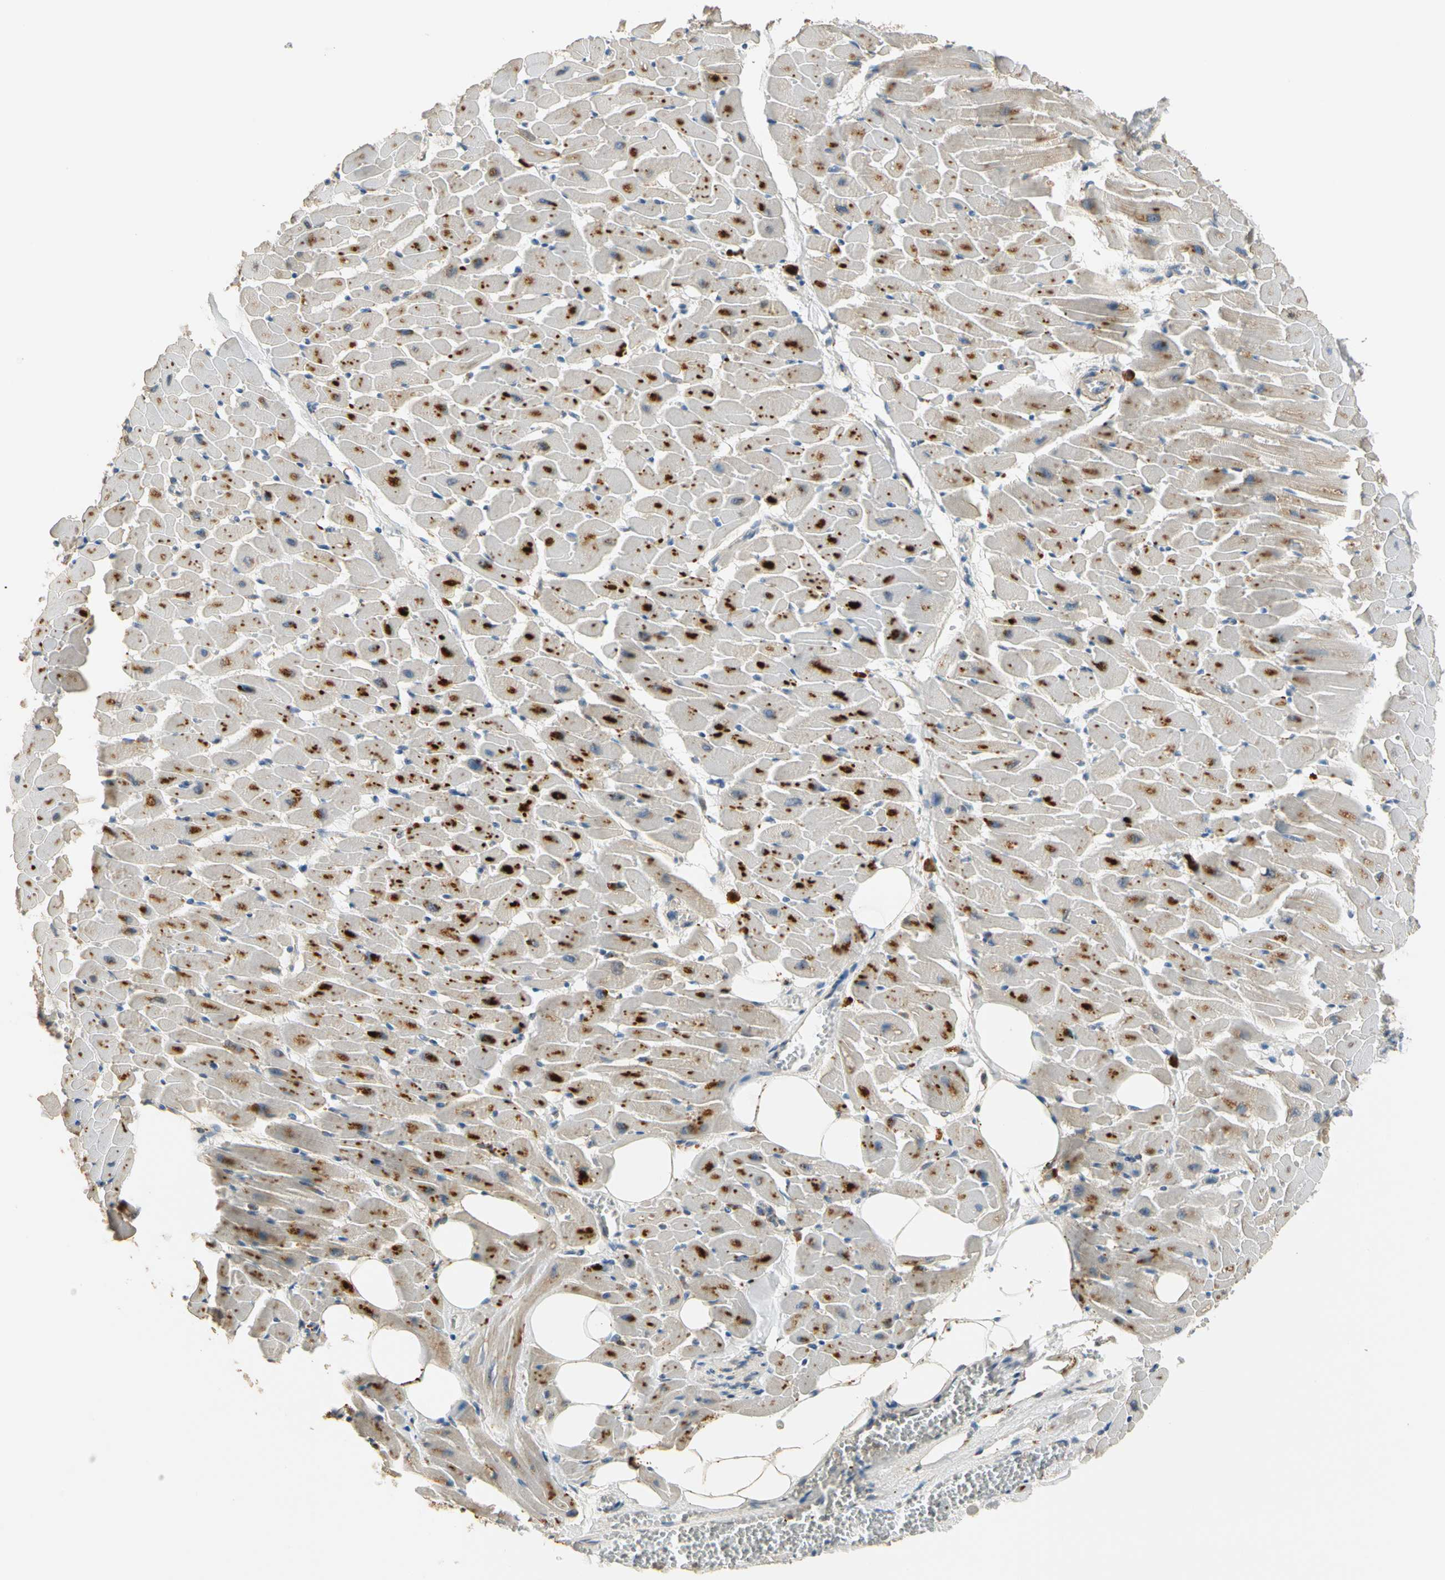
{"staining": {"intensity": "strong", "quantity": ">75%", "location": "cytoplasmic/membranous"}, "tissue": "heart muscle", "cell_type": "Cardiomyocytes", "image_type": "normal", "snomed": [{"axis": "morphology", "description": "Normal tissue, NOS"}, {"axis": "topography", "description": "Heart"}], "caption": "Unremarkable heart muscle shows strong cytoplasmic/membranous staining in approximately >75% of cardiomyocytes, visualized by immunohistochemistry.", "gene": "GM2A", "patient": {"sex": "female", "age": 19}}